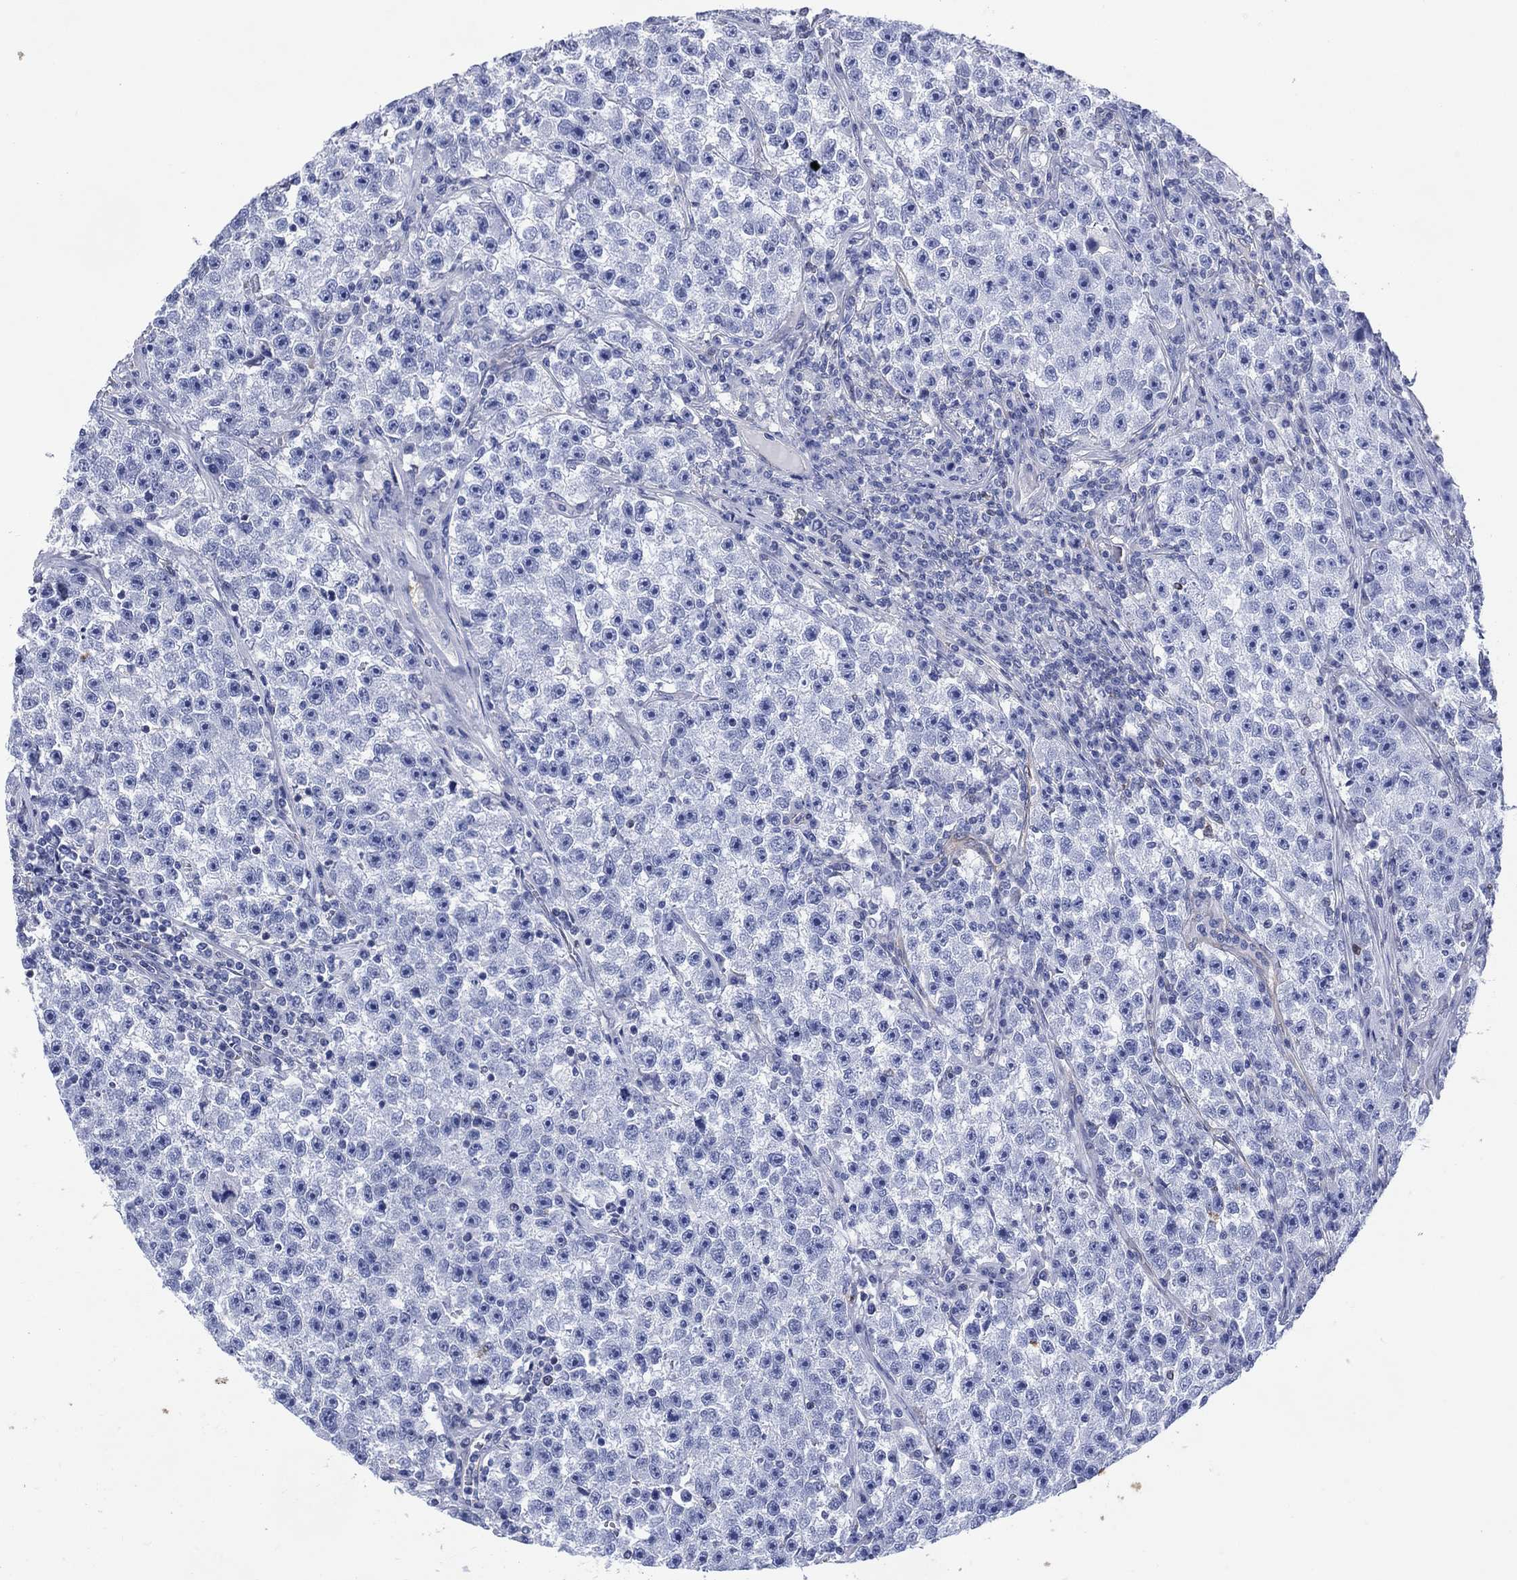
{"staining": {"intensity": "negative", "quantity": "none", "location": "none"}, "tissue": "testis cancer", "cell_type": "Tumor cells", "image_type": "cancer", "snomed": [{"axis": "morphology", "description": "Seminoma, NOS"}, {"axis": "topography", "description": "Testis"}], "caption": "There is no significant staining in tumor cells of testis seminoma. The staining is performed using DAB brown chromogen with nuclei counter-stained in using hematoxylin.", "gene": "DDI1", "patient": {"sex": "male", "age": 22}}